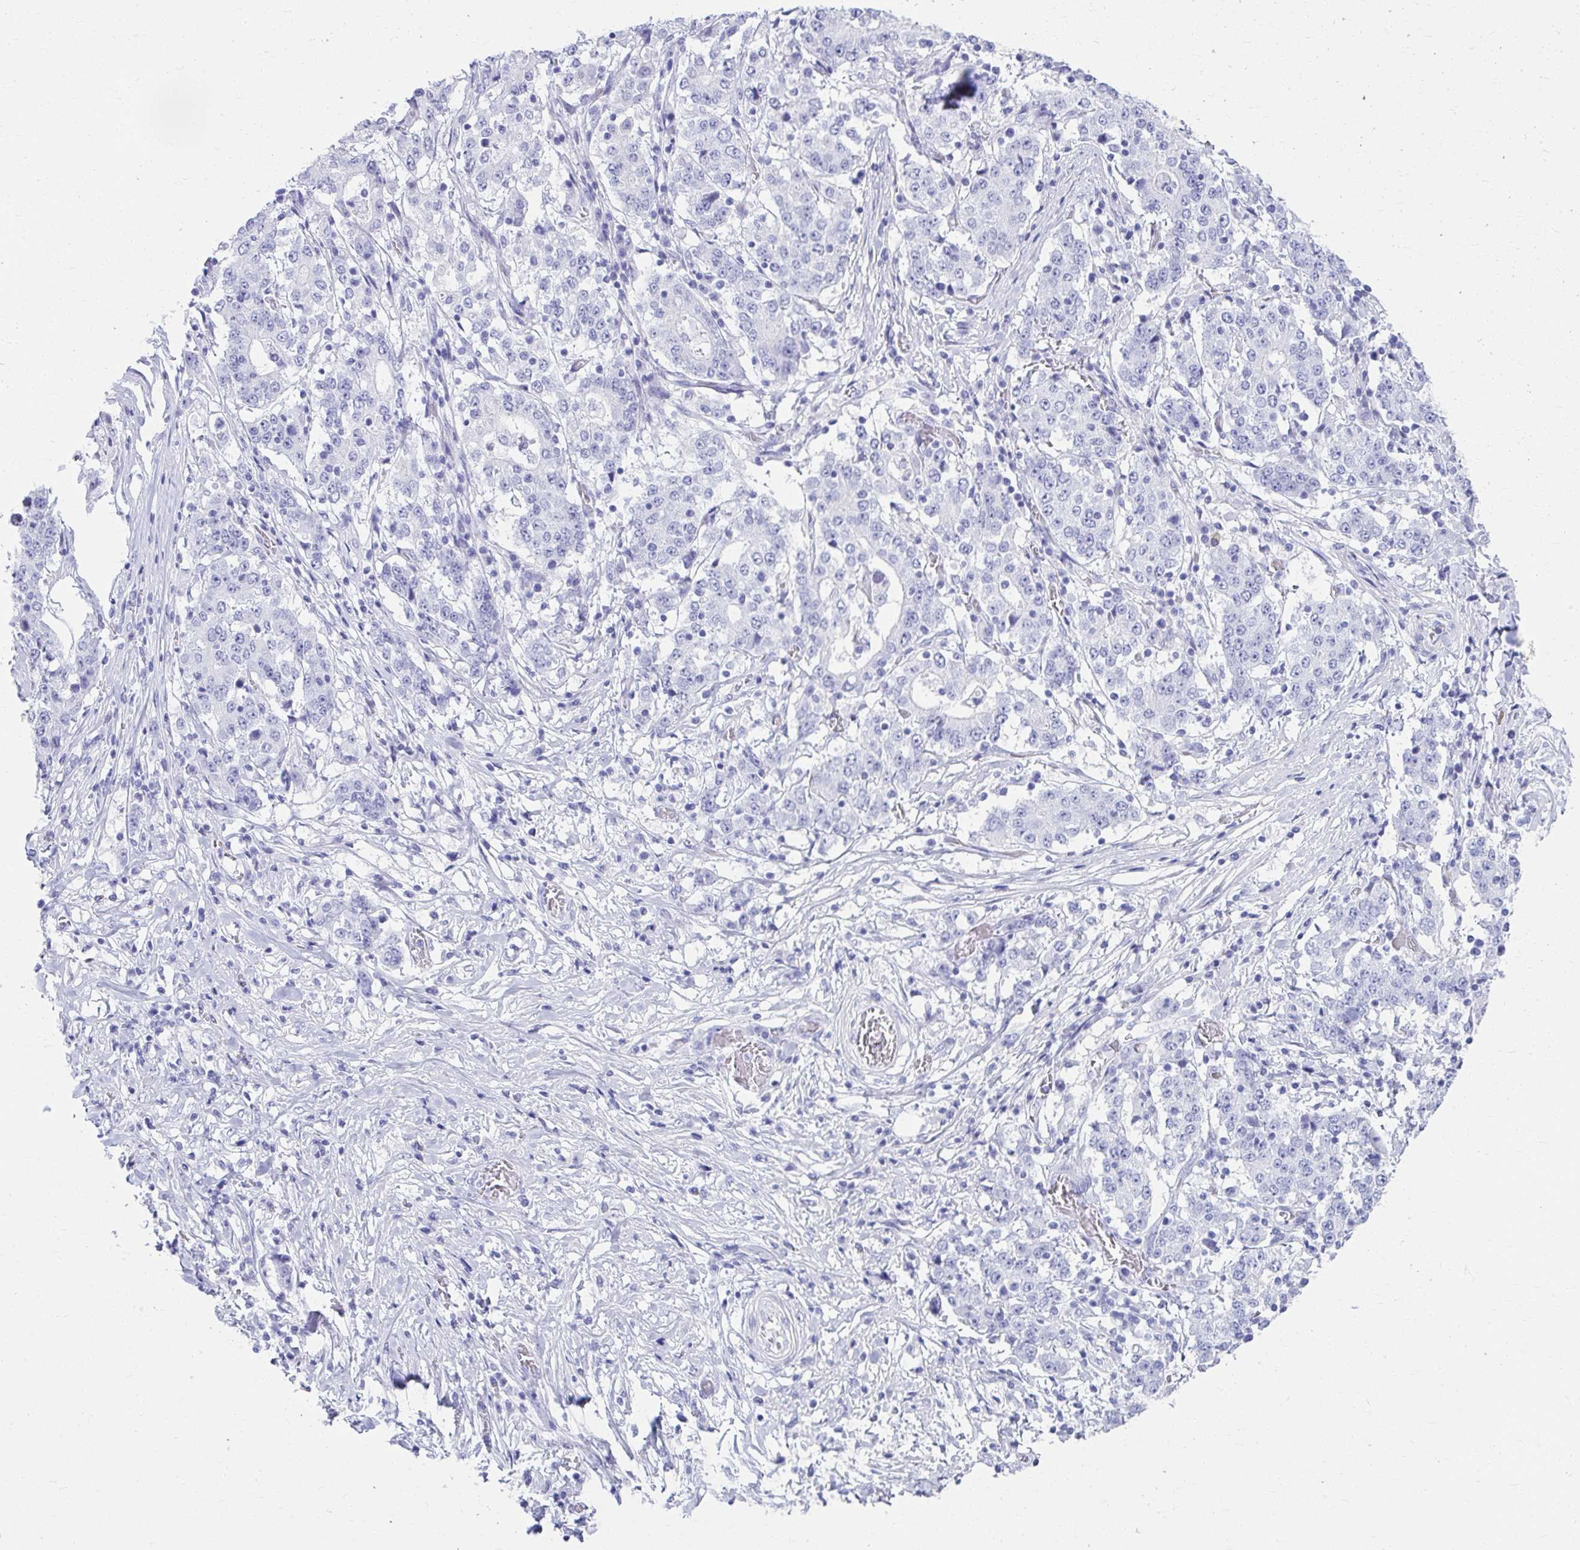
{"staining": {"intensity": "negative", "quantity": "none", "location": "none"}, "tissue": "stomach cancer", "cell_type": "Tumor cells", "image_type": "cancer", "snomed": [{"axis": "morphology", "description": "Adenocarcinoma, NOS"}, {"axis": "topography", "description": "Stomach"}], "caption": "Protein analysis of stomach cancer reveals no significant positivity in tumor cells.", "gene": "ATP4B", "patient": {"sex": "male", "age": 59}}